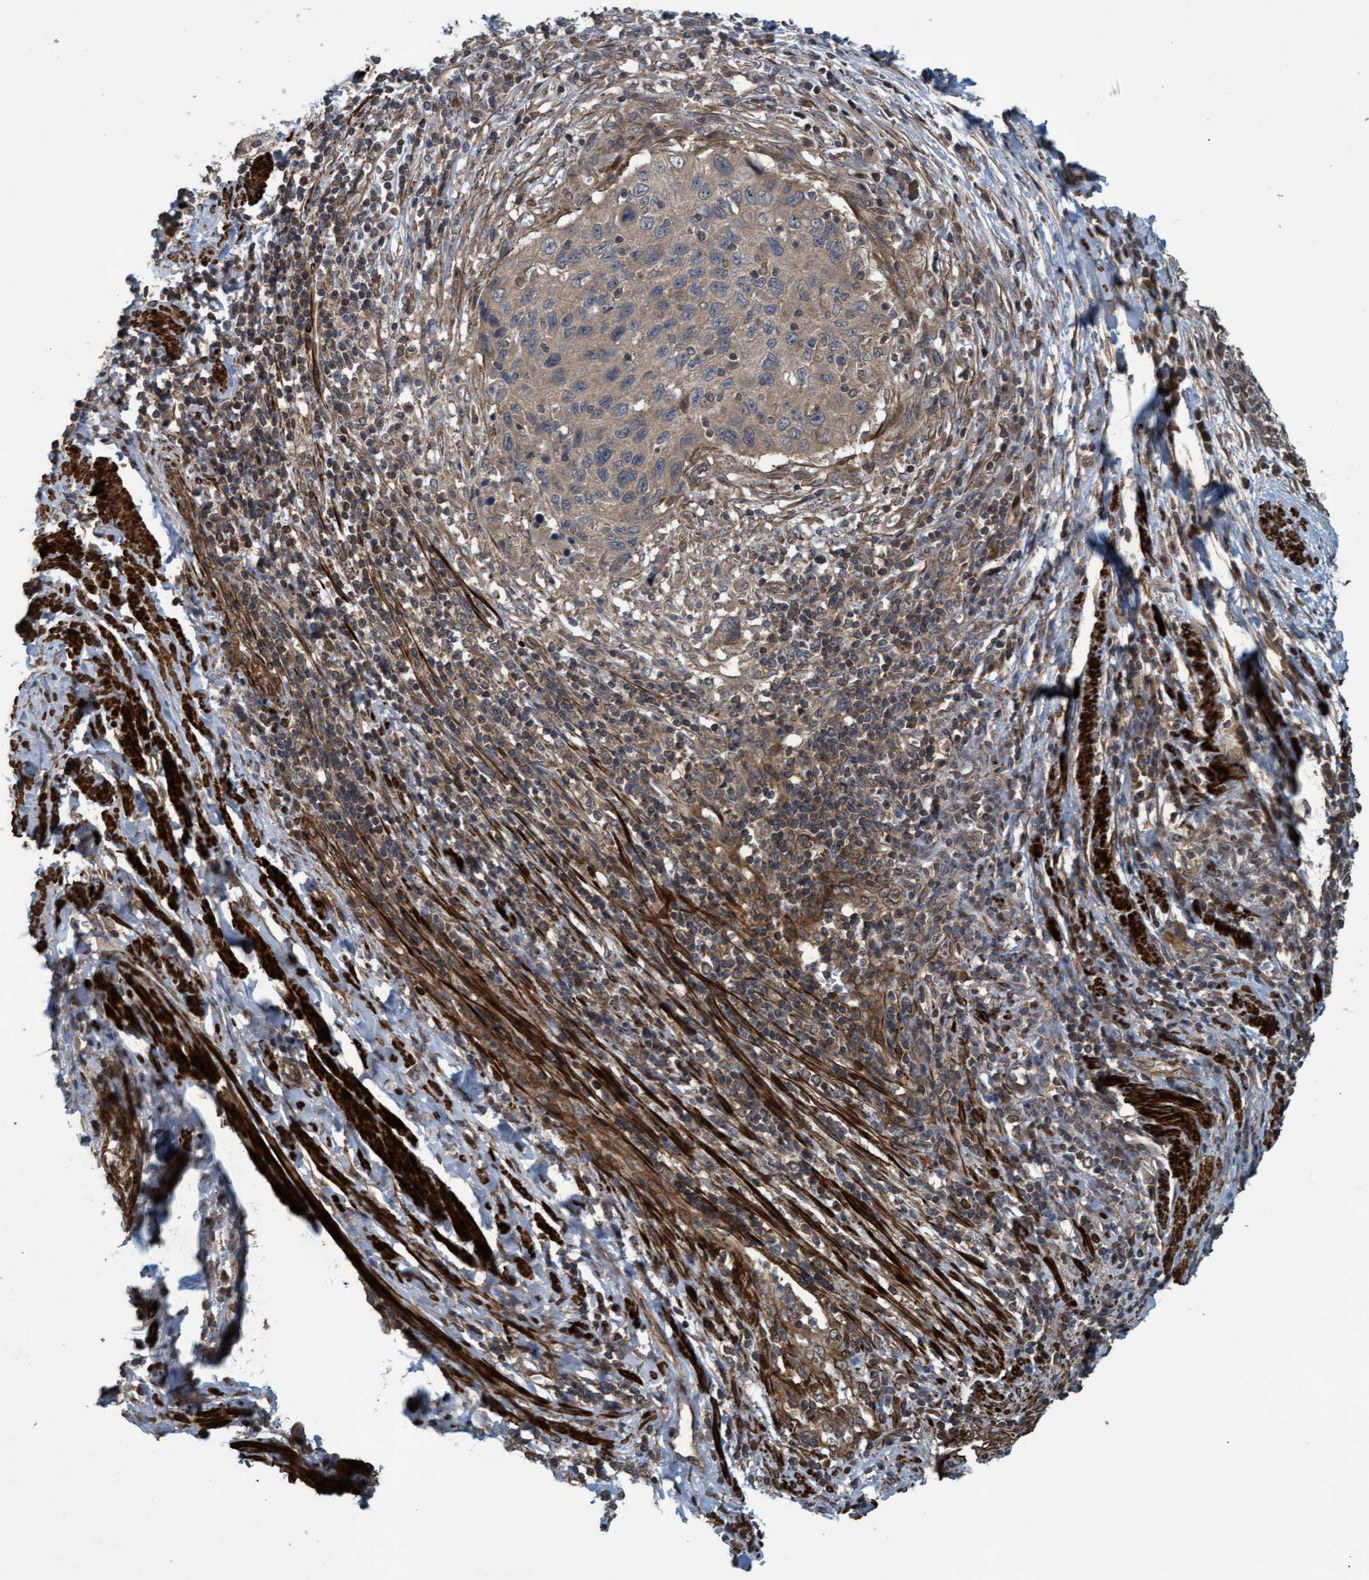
{"staining": {"intensity": "weak", "quantity": ">75%", "location": "cytoplasmic/membranous"}, "tissue": "cervical cancer", "cell_type": "Tumor cells", "image_type": "cancer", "snomed": [{"axis": "morphology", "description": "Squamous cell carcinoma, NOS"}, {"axis": "topography", "description": "Cervix"}], "caption": "This photomicrograph shows immunohistochemistry (IHC) staining of cervical cancer (squamous cell carcinoma), with low weak cytoplasmic/membranous positivity in approximately >75% of tumor cells.", "gene": "GGT6", "patient": {"sex": "female", "age": 53}}